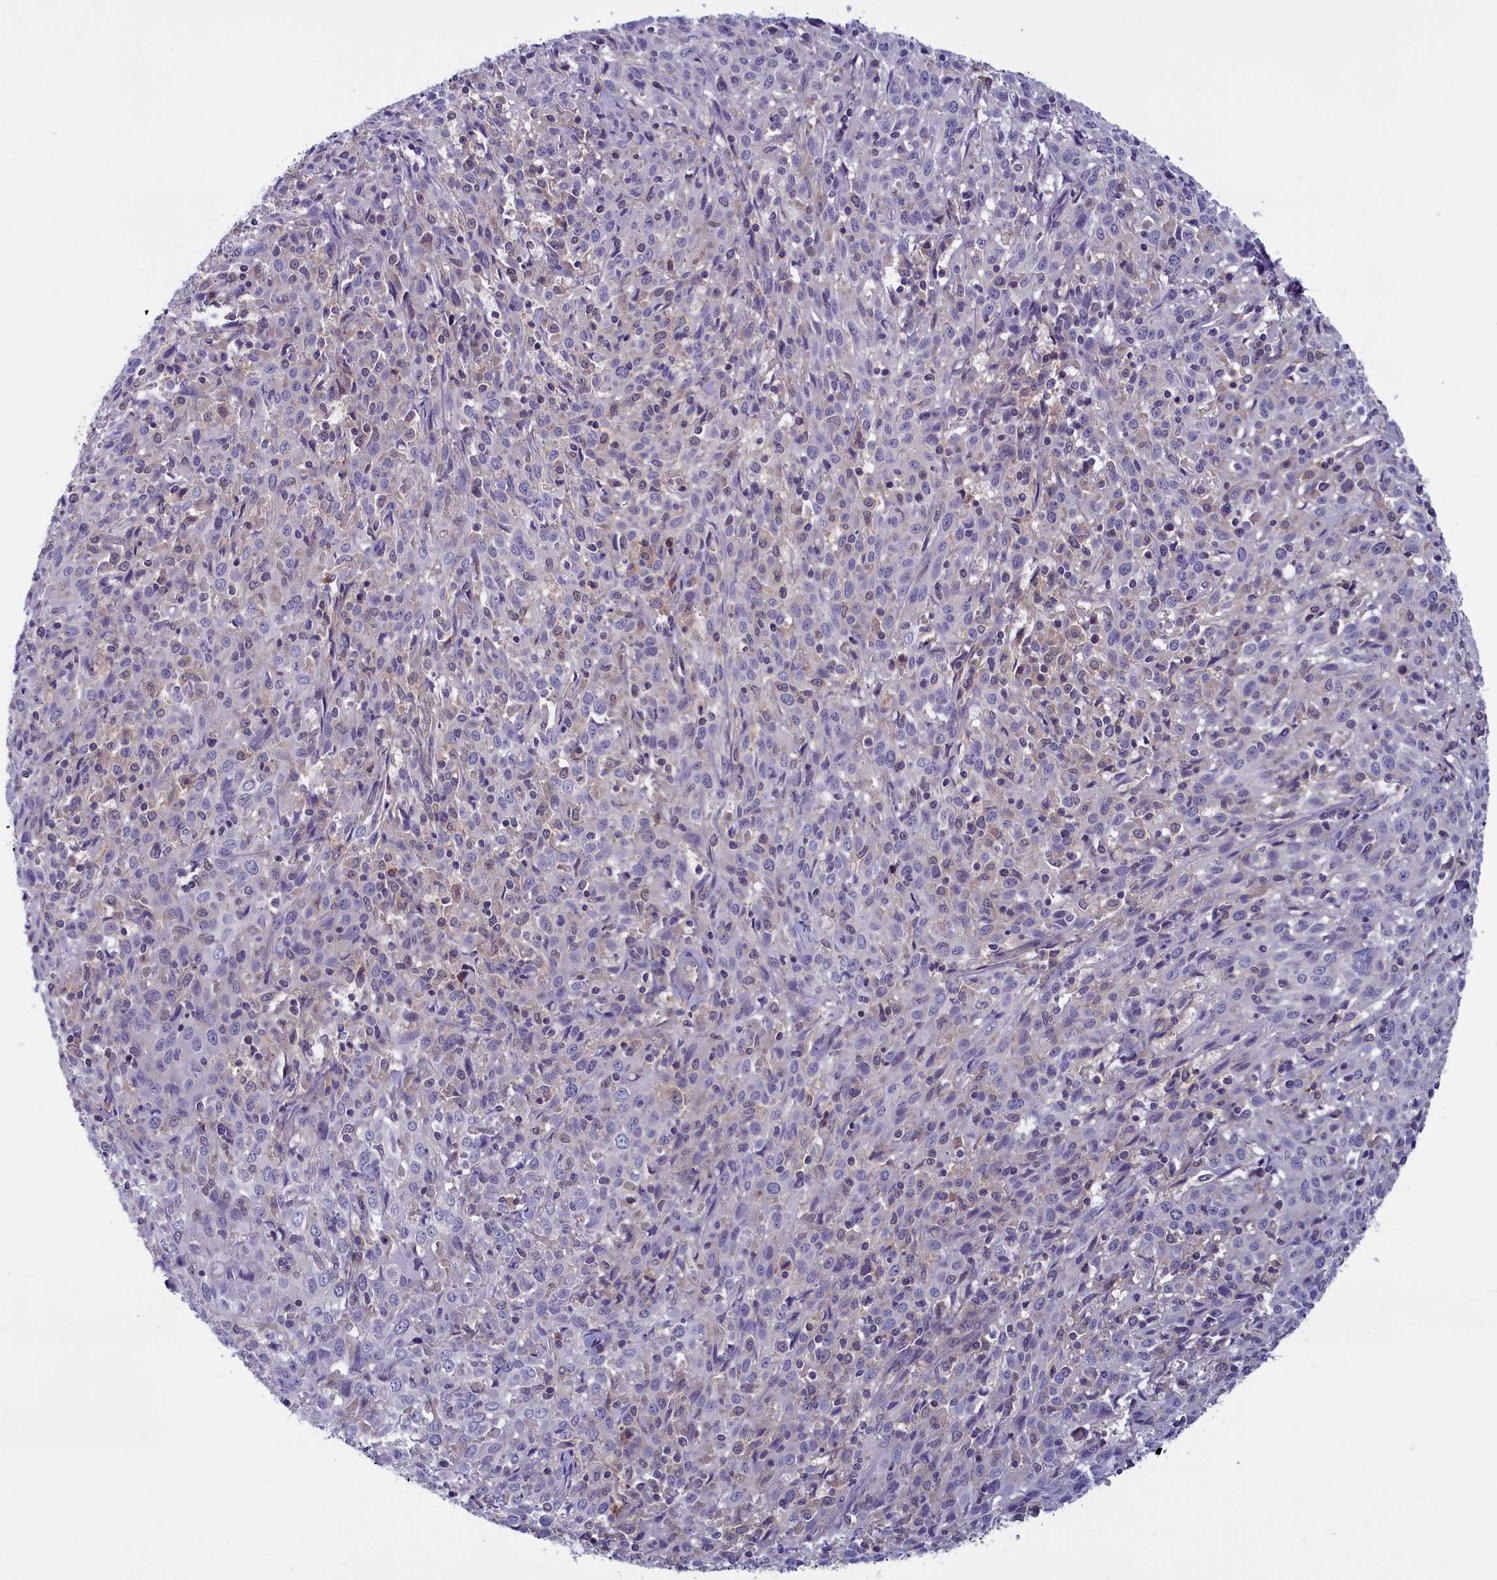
{"staining": {"intensity": "negative", "quantity": "none", "location": "none"}, "tissue": "cervical cancer", "cell_type": "Tumor cells", "image_type": "cancer", "snomed": [{"axis": "morphology", "description": "Squamous cell carcinoma, NOS"}, {"axis": "topography", "description": "Cervix"}], "caption": "A high-resolution histopathology image shows immunohistochemistry (IHC) staining of squamous cell carcinoma (cervical), which displays no significant staining in tumor cells.", "gene": "NUBP1", "patient": {"sex": "female", "age": 57}}